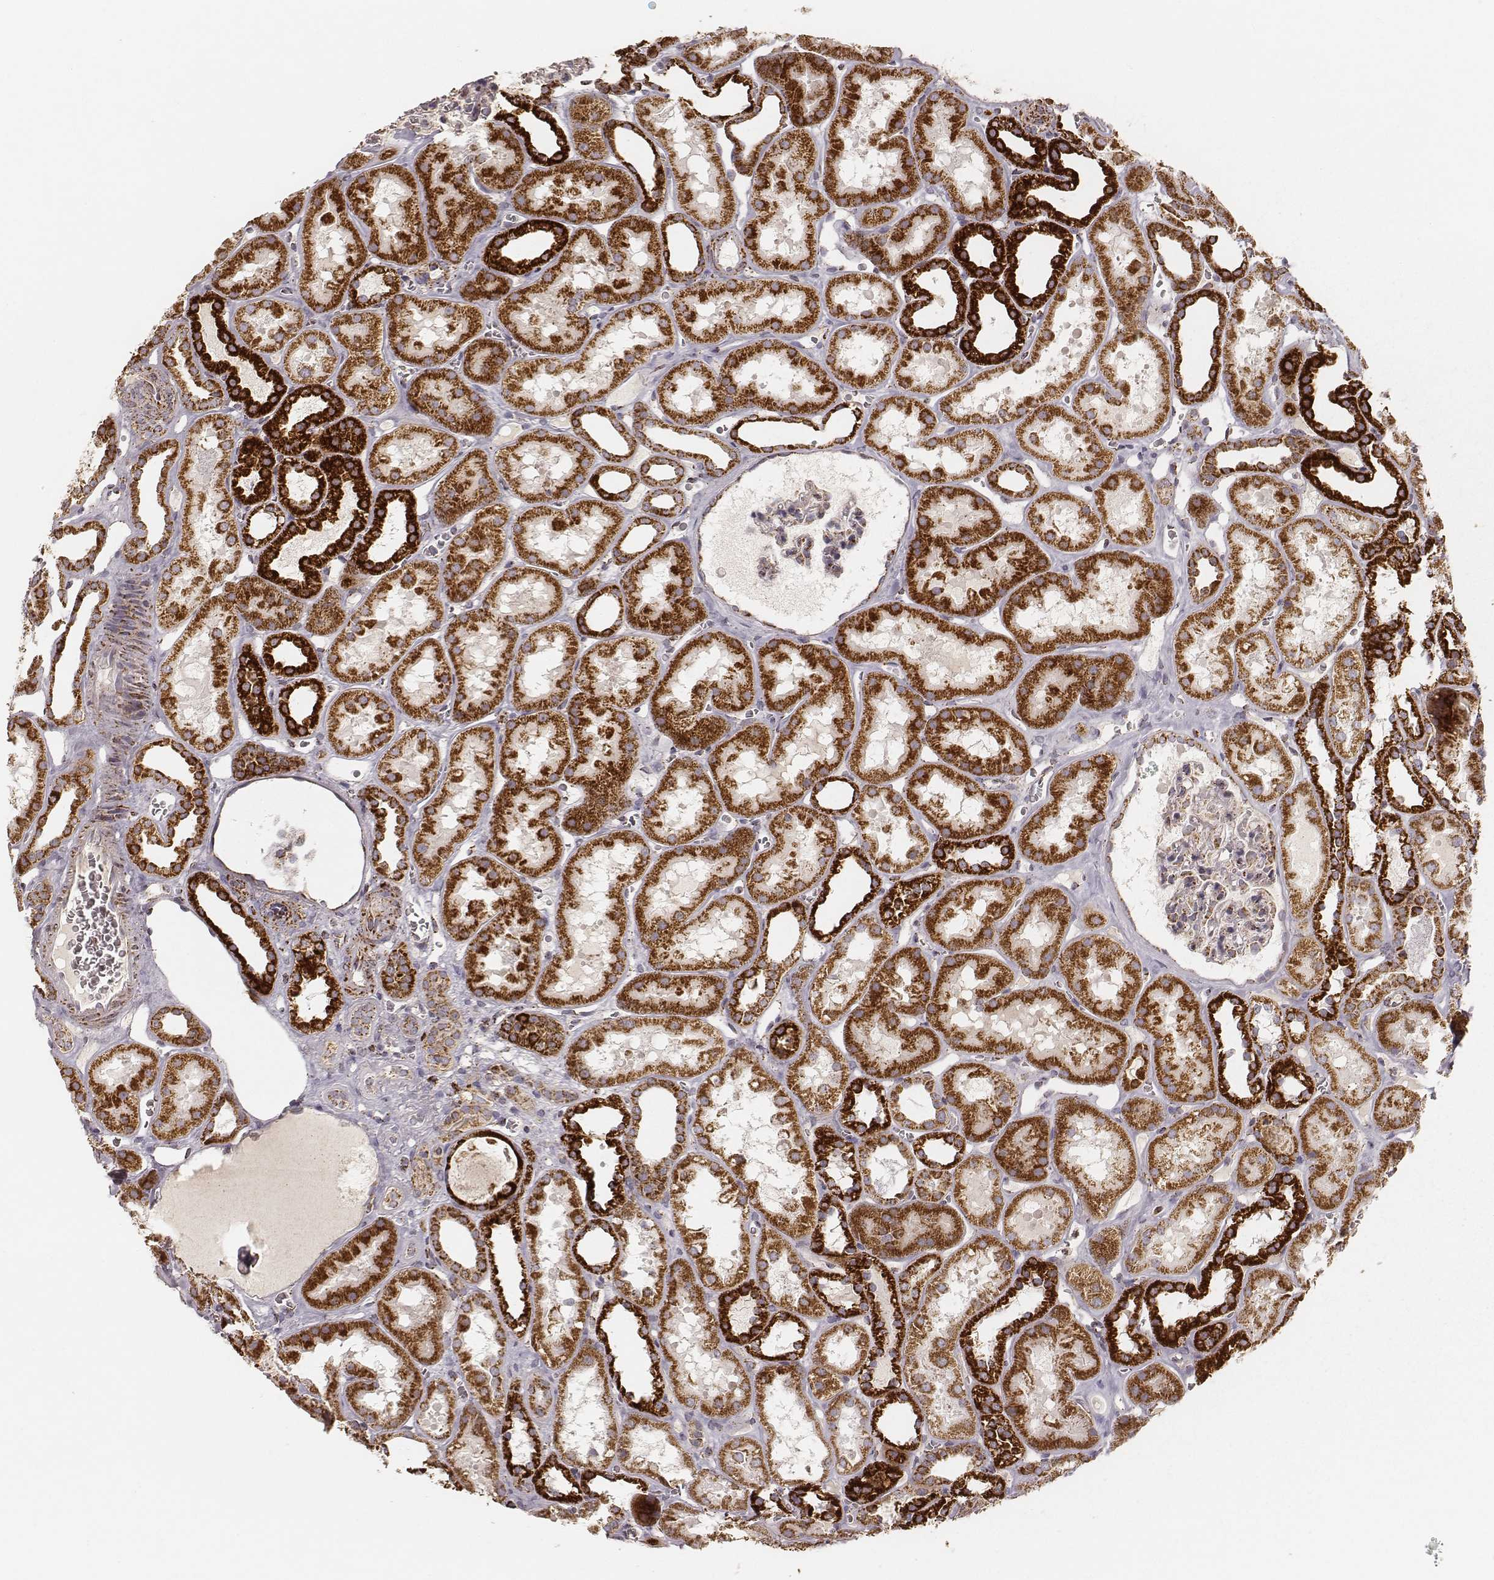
{"staining": {"intensity": "strong", "quantity": "<25%", "location": "cytoplasmic/membranous"}, "tissue": "kidney", "cell_type": "Cells in glomeruli", "image_type": "normal", "snomed": [{"axis": "morphology", "description": "Normal tissue, NOS"}, {"axis": "topography", "description": "Kidney"}], "caption": "This micrograph exhibits immunohistochemistry staining of unremarkable kidney, with medium strong cytoplasmic/membranous positivity in approximately <25% of cells in glomeruli.", "gene": "CS", "patient": {"sex": "female", "age": 41}}